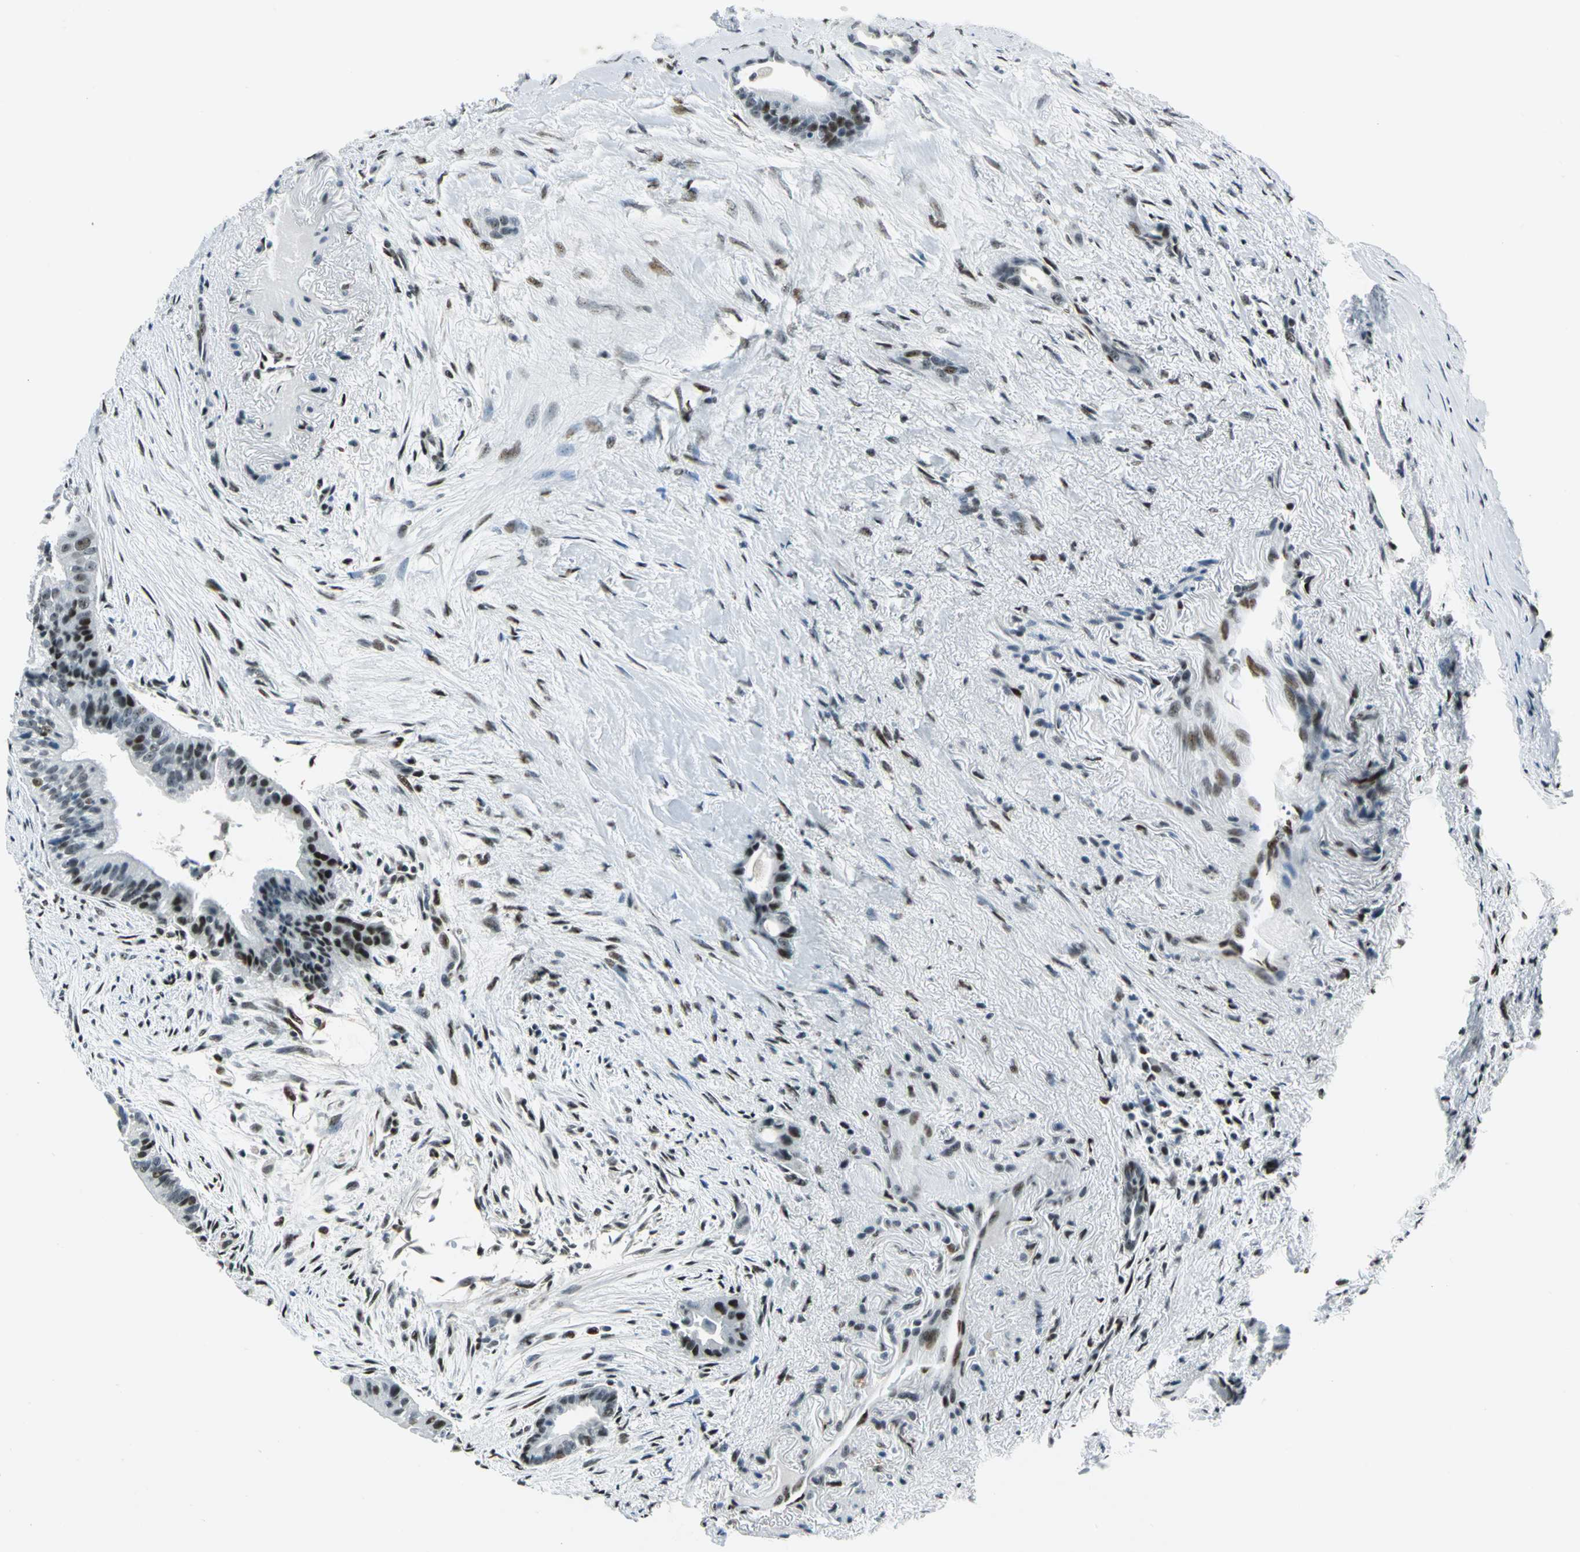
{"staining": {"intensity": "strong", "quantity": ">75%", "location": "nuclear"}, "tissue": "liver cancer", "cell_type": "Tumor cells", "image_type": "cancer", "snomed": [{"axis": "morphology", "description": "Cholangiocarcinoma"}, {"axis": "topography", "description": "Liver"}], "caption": "Immunohistochemical staining of human liver cholangiocarcinoma exhibits high levels of strong nuclear protein positivity in about >75% of tumor cells. (Stains: DAB in brown, nuclei in blue, Microscopy: brightfield microscopy at high magnification).", "gene": "KAT6B", "patient": {"sex": "female", "age": 55}}